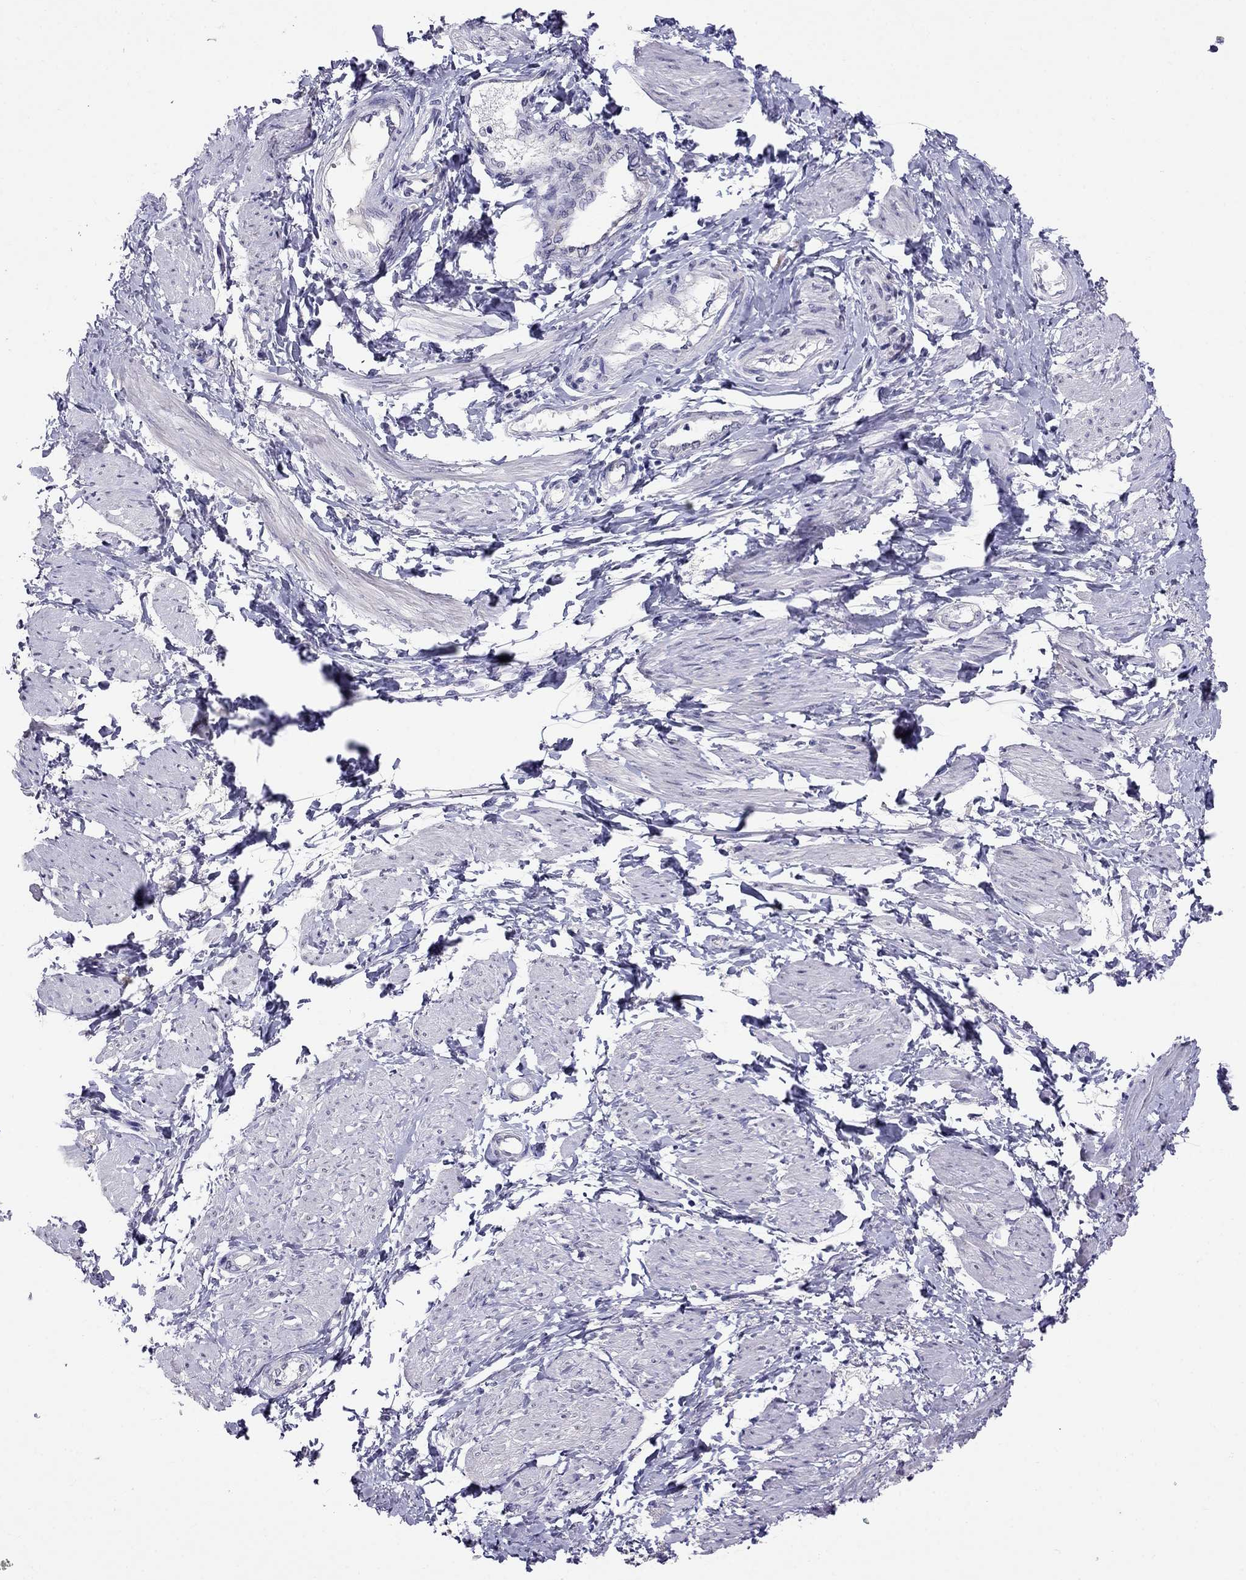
{"staining": {"intensity": "negative", "quantity": "none", "location": "none"}, "tissue": "smooth muscle", "cell_type": "Smooth muscle cells", "image_type": "normal", "snomed": [{"axis": "morphology", "description": "Normal tissue, NOS"}, {"axis": "topography", "description": "Smooth muscle"}, {"axis": "topography", "description": "Uterus"}], "caption": "Photomicrograph shows no significant protein positivity in smooth muscle cells of normal smooth muscle.", "gene": "MYO3B", "patient": {"sex": "female", "age": 39}}